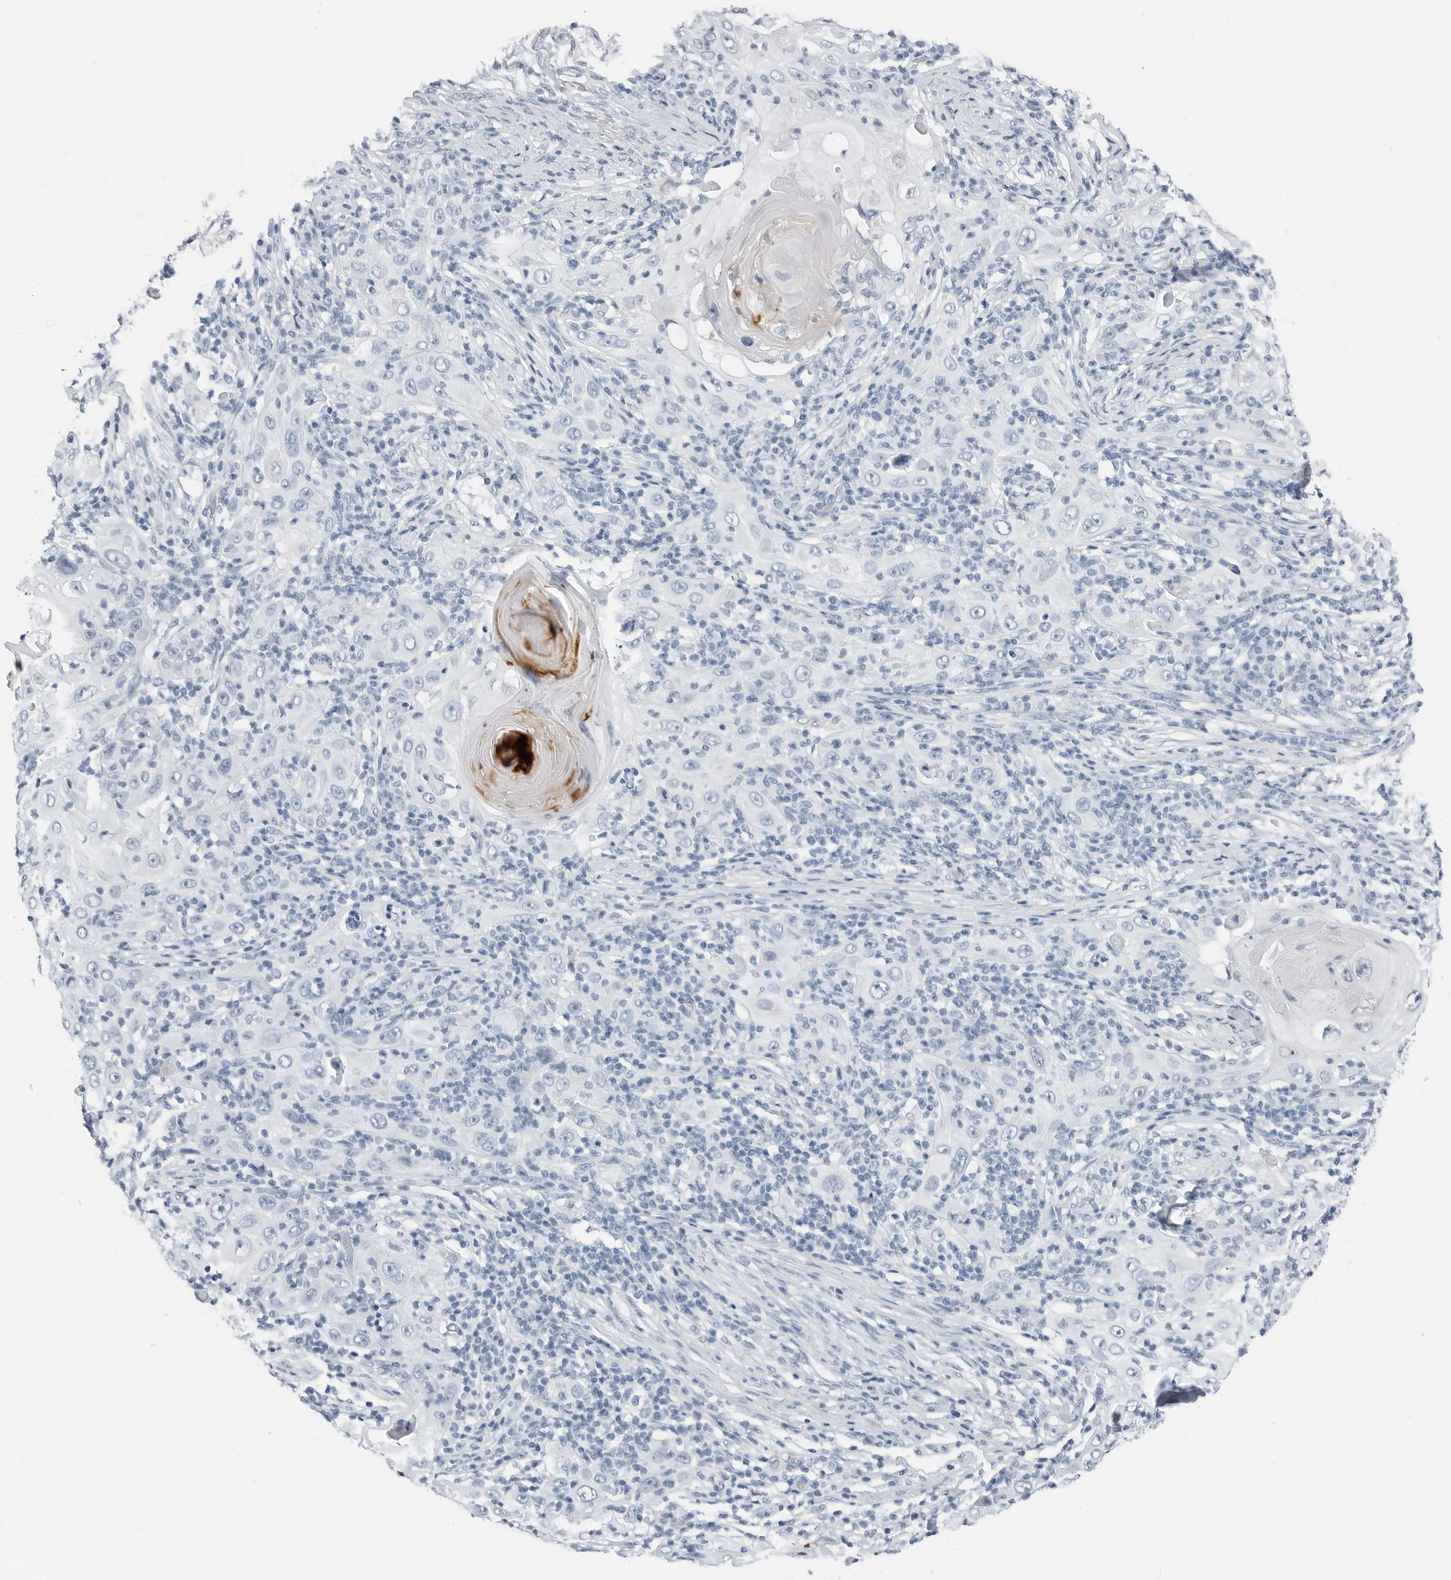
{"staining": {"intensity": "negative", "quantity": "none", "location": "none"}, "tissue": "skin cancer", "cell_type": "Tumor cells", "image_type": "cancer", "snomed": [{"axis": "morphology", "description": "Squamous cell carcinoma, NOS"}, {"axis": "topography", "description": "Skin"}], "caption": "Histopathology image shows no significant protein positivity in tumor cells of skin cancer (squamous cell carcinoma).", "gene": "SLPI", "patient": {"sex": "female", "age": 88}}